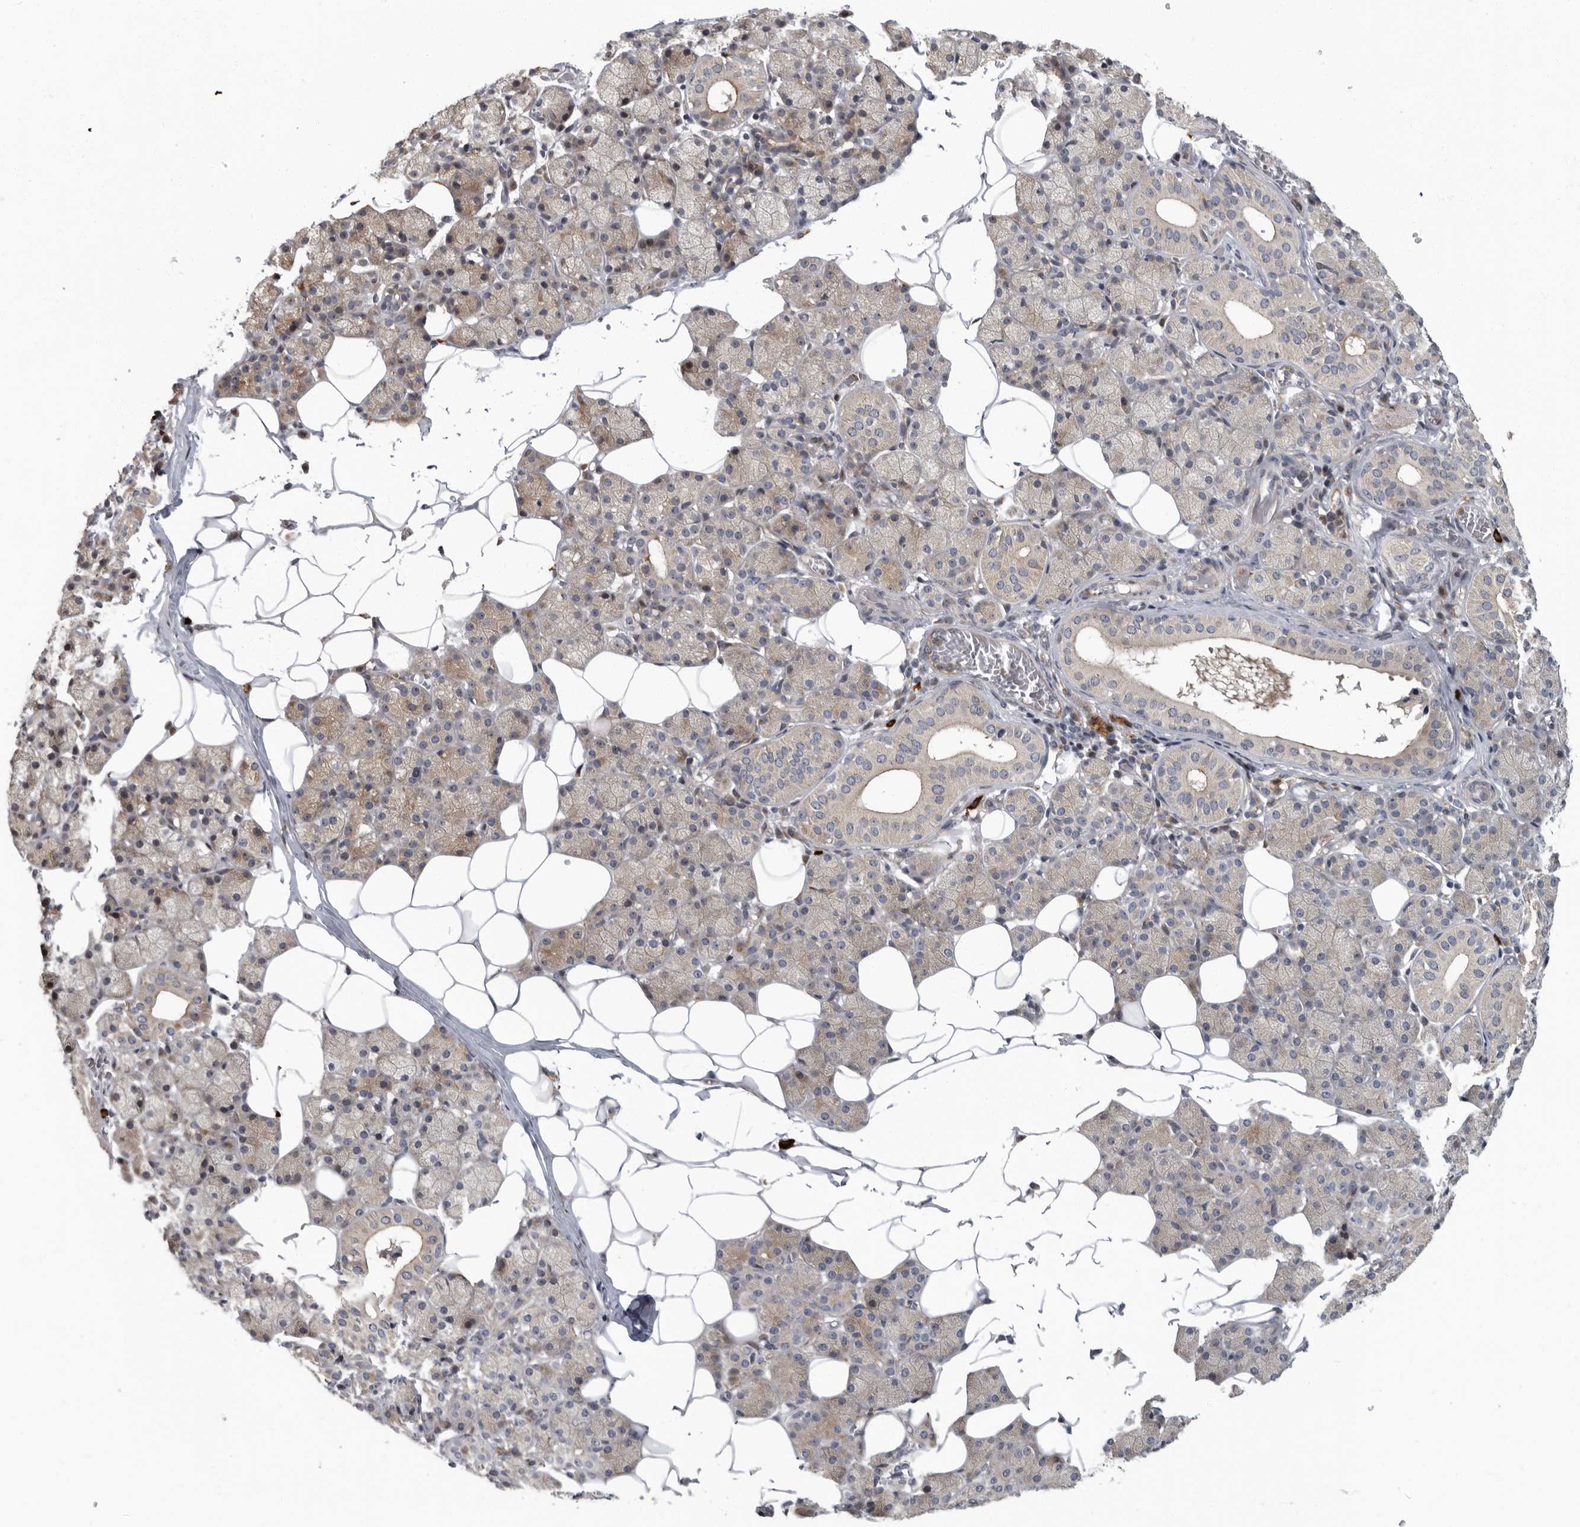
{"staining": {"intensity": "weak", "quantity": "25%-75%", "location": "cytoplasmic/membranous"}, "tissue": "salivary gland", "cell_type": "Glandular cells", "image_type": "normal", "snomed": [{"axis": "morphology", "description": "Normal tissue, NOS"}, {"axis": "topography", "description": "Salivary gland"}], "caption": "A photomicrograph of human salivary gland stained for a protein reveals weak cytoplasmic/membranous brown staining in glandular cells. (DAB IHC with brightfield microscopy, high magnification).", "gene": "PDCD11", "patient": {"sex": "female", "age": 33}}